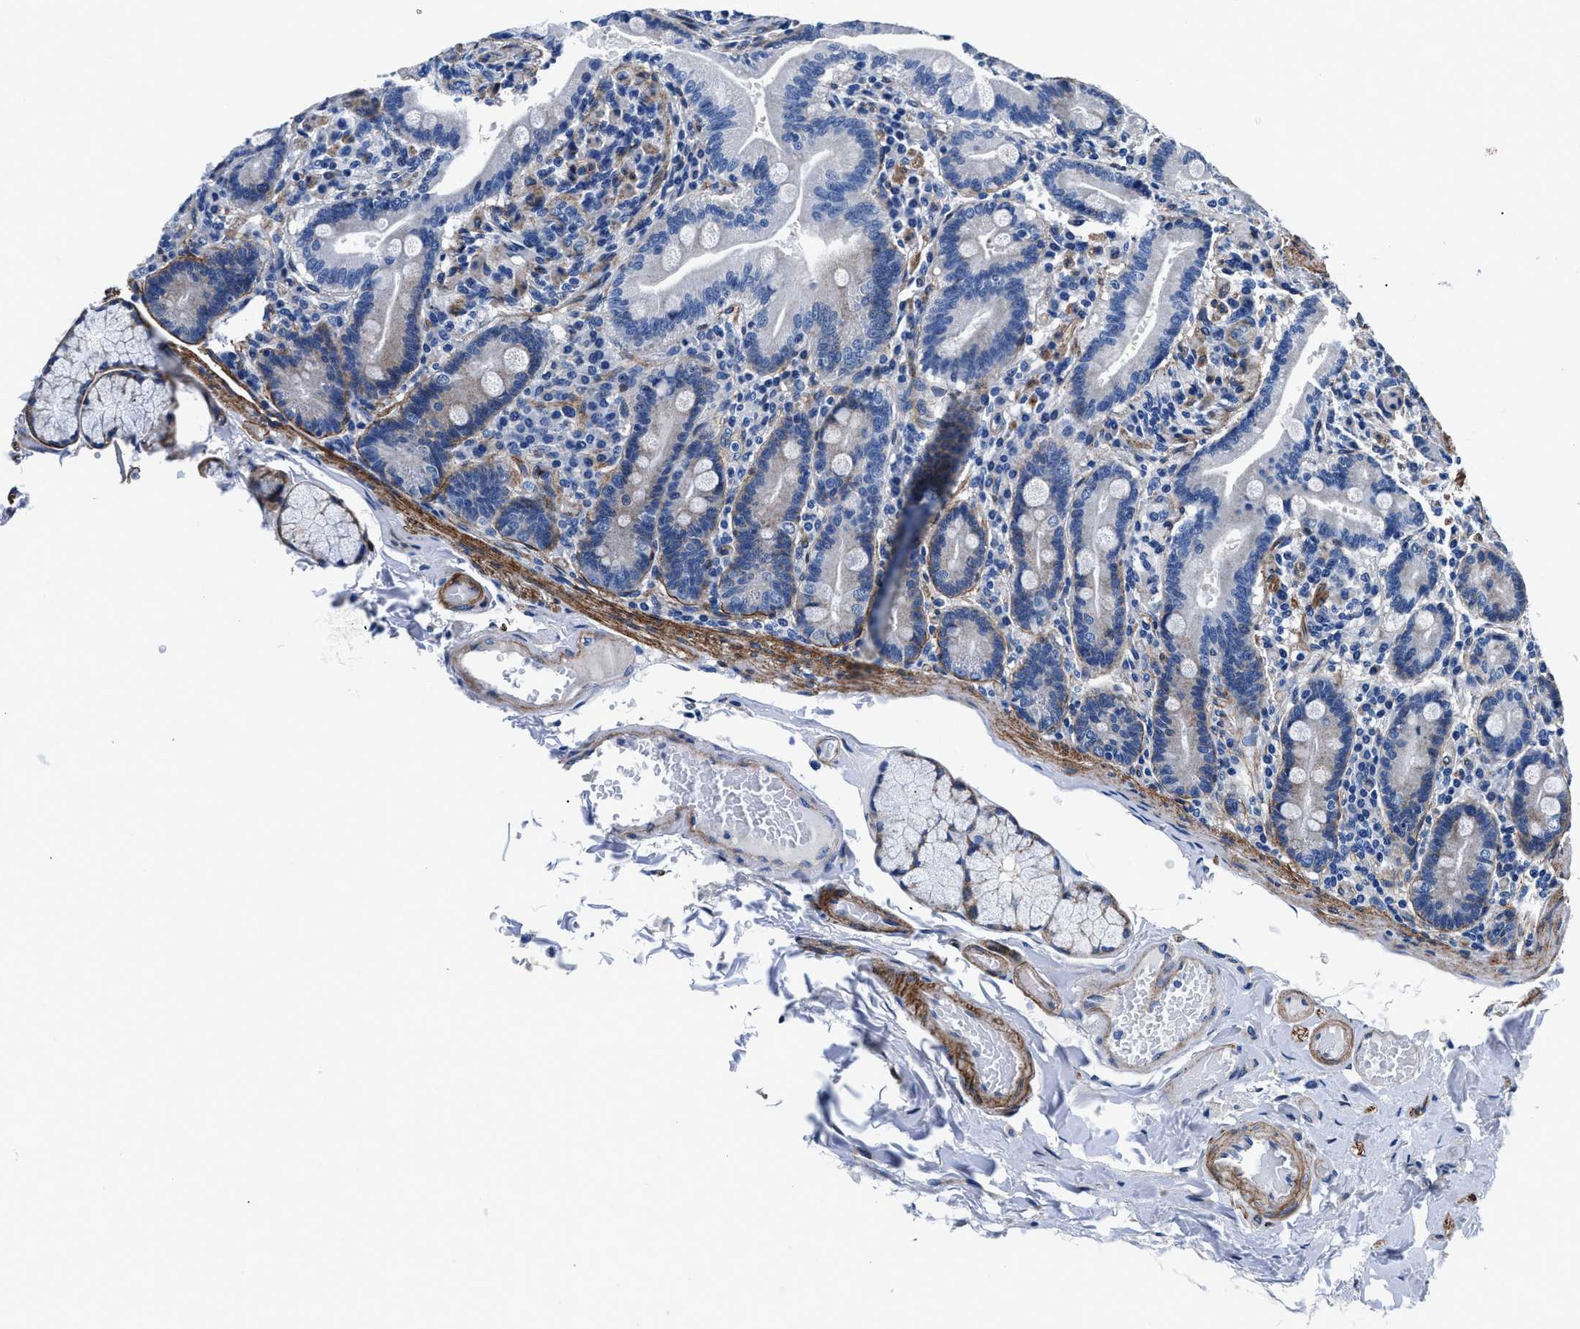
{"staining": {"intensity": "weak", "quantity": "<25%", "location": "cytoplasmic/membranous"}, "tissue": "duodenum", "cell_type": "Glandular cells", "image_type": "normal", "snomed": [{"axis": "morphology", "description": "Normal tissue, NOS"}, {"axis": "topography", "description": "Duodenum"}], "caption": "DAB immunohistochemical staining of normal human duodenum reveals no significant positivity in glandular cells.", "gene": "DAG1", "patient": {"sex": "male", "age": 54}}